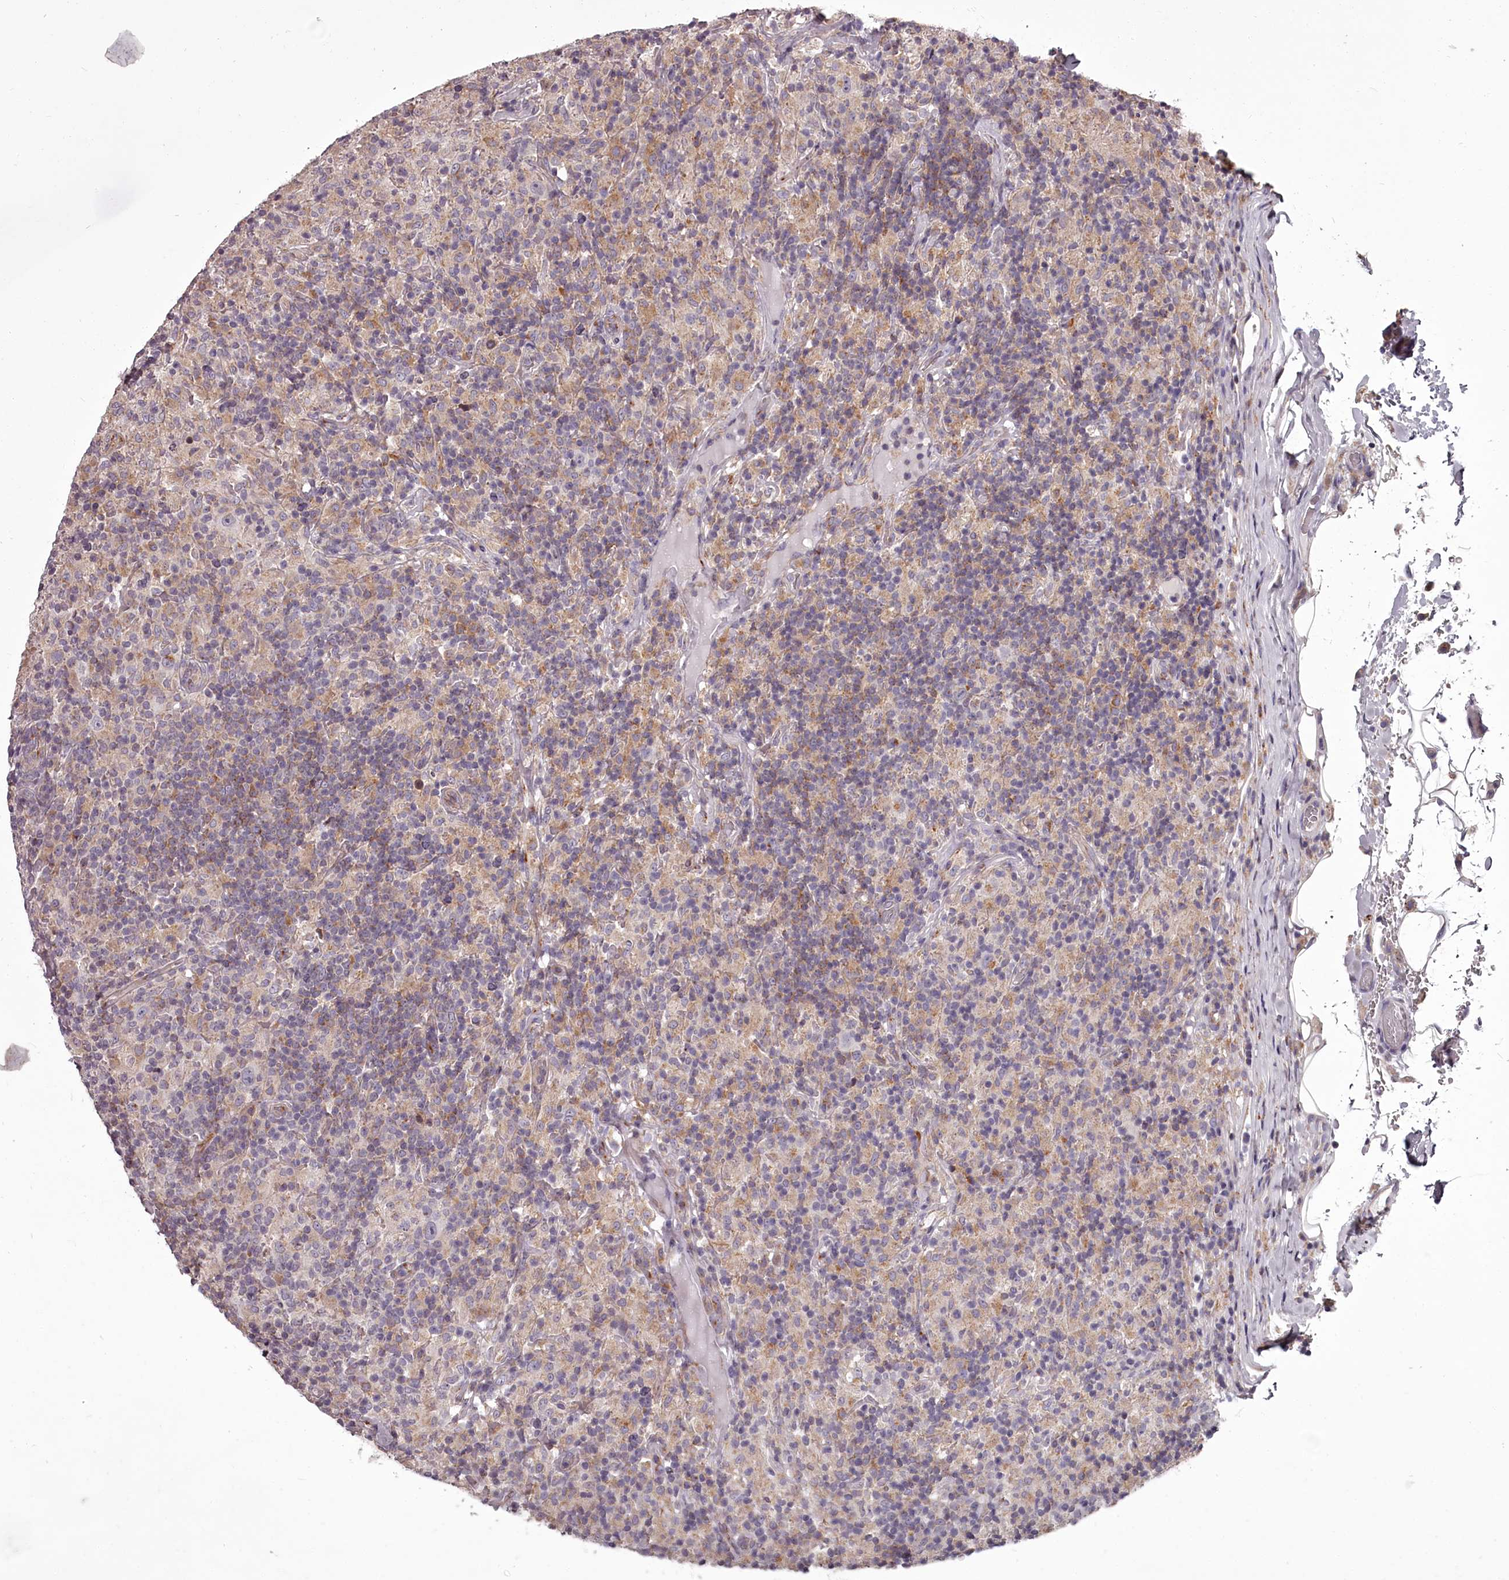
{"staining": {"intensity": "negative", "quantity": "none", "location": "none"}, "tissue": "lymphoma", "cell_type": "Tumor cells", "image_type": "cancer", "snomed": [{"axis": "morphology", "description": "Hodgkin's disease, NOS"}, {"axis": "topography", "description": "Lymph node"}], "caption": "Histopathology image shows no significant protein expression in tumor cells of lymphoma.", "gene": "STX6", "patient": {"sex": "male", "age": 70}}